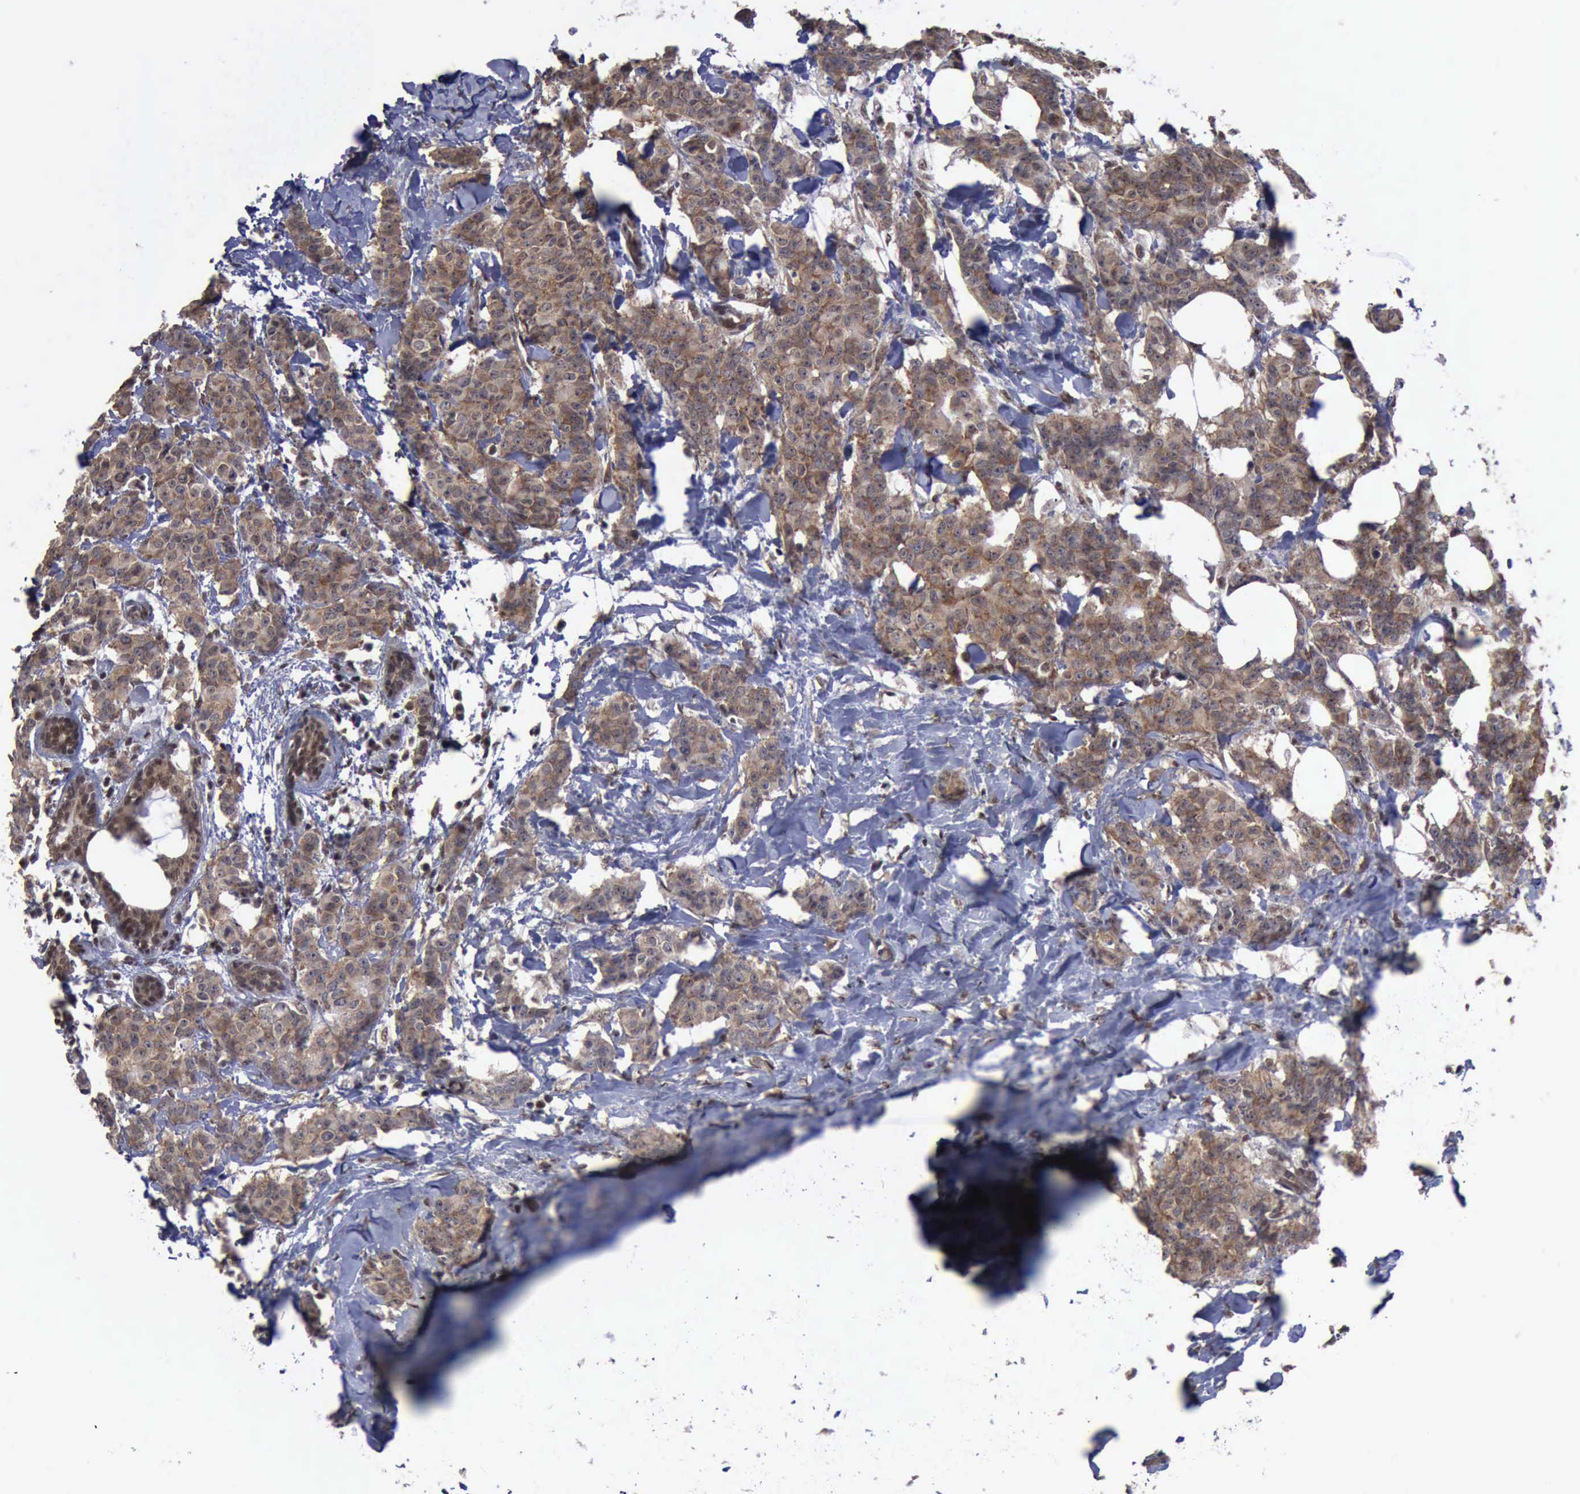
{"staining": {"intensity": "weak", "quantity": ">75%", "location": "cytoplasmic/membranous"}, "tissue": "breast cancer", "cell_type": "Tumor cells", "image_type": "cancer", "snomed": [{"axis": "morphology", "description": "Duct carcinoma"}, {"axis": "topography", "description": "Breast"}], "caption": "An immunohistochemistry image of tumor tissue is shown. Protein staining in brown shows weak cytoplasmic/membranous positivity in breast intraductal carcinoma within tumor cells.", "gene": "RTCB", "patient": {"sex": "female", "age": 40}}